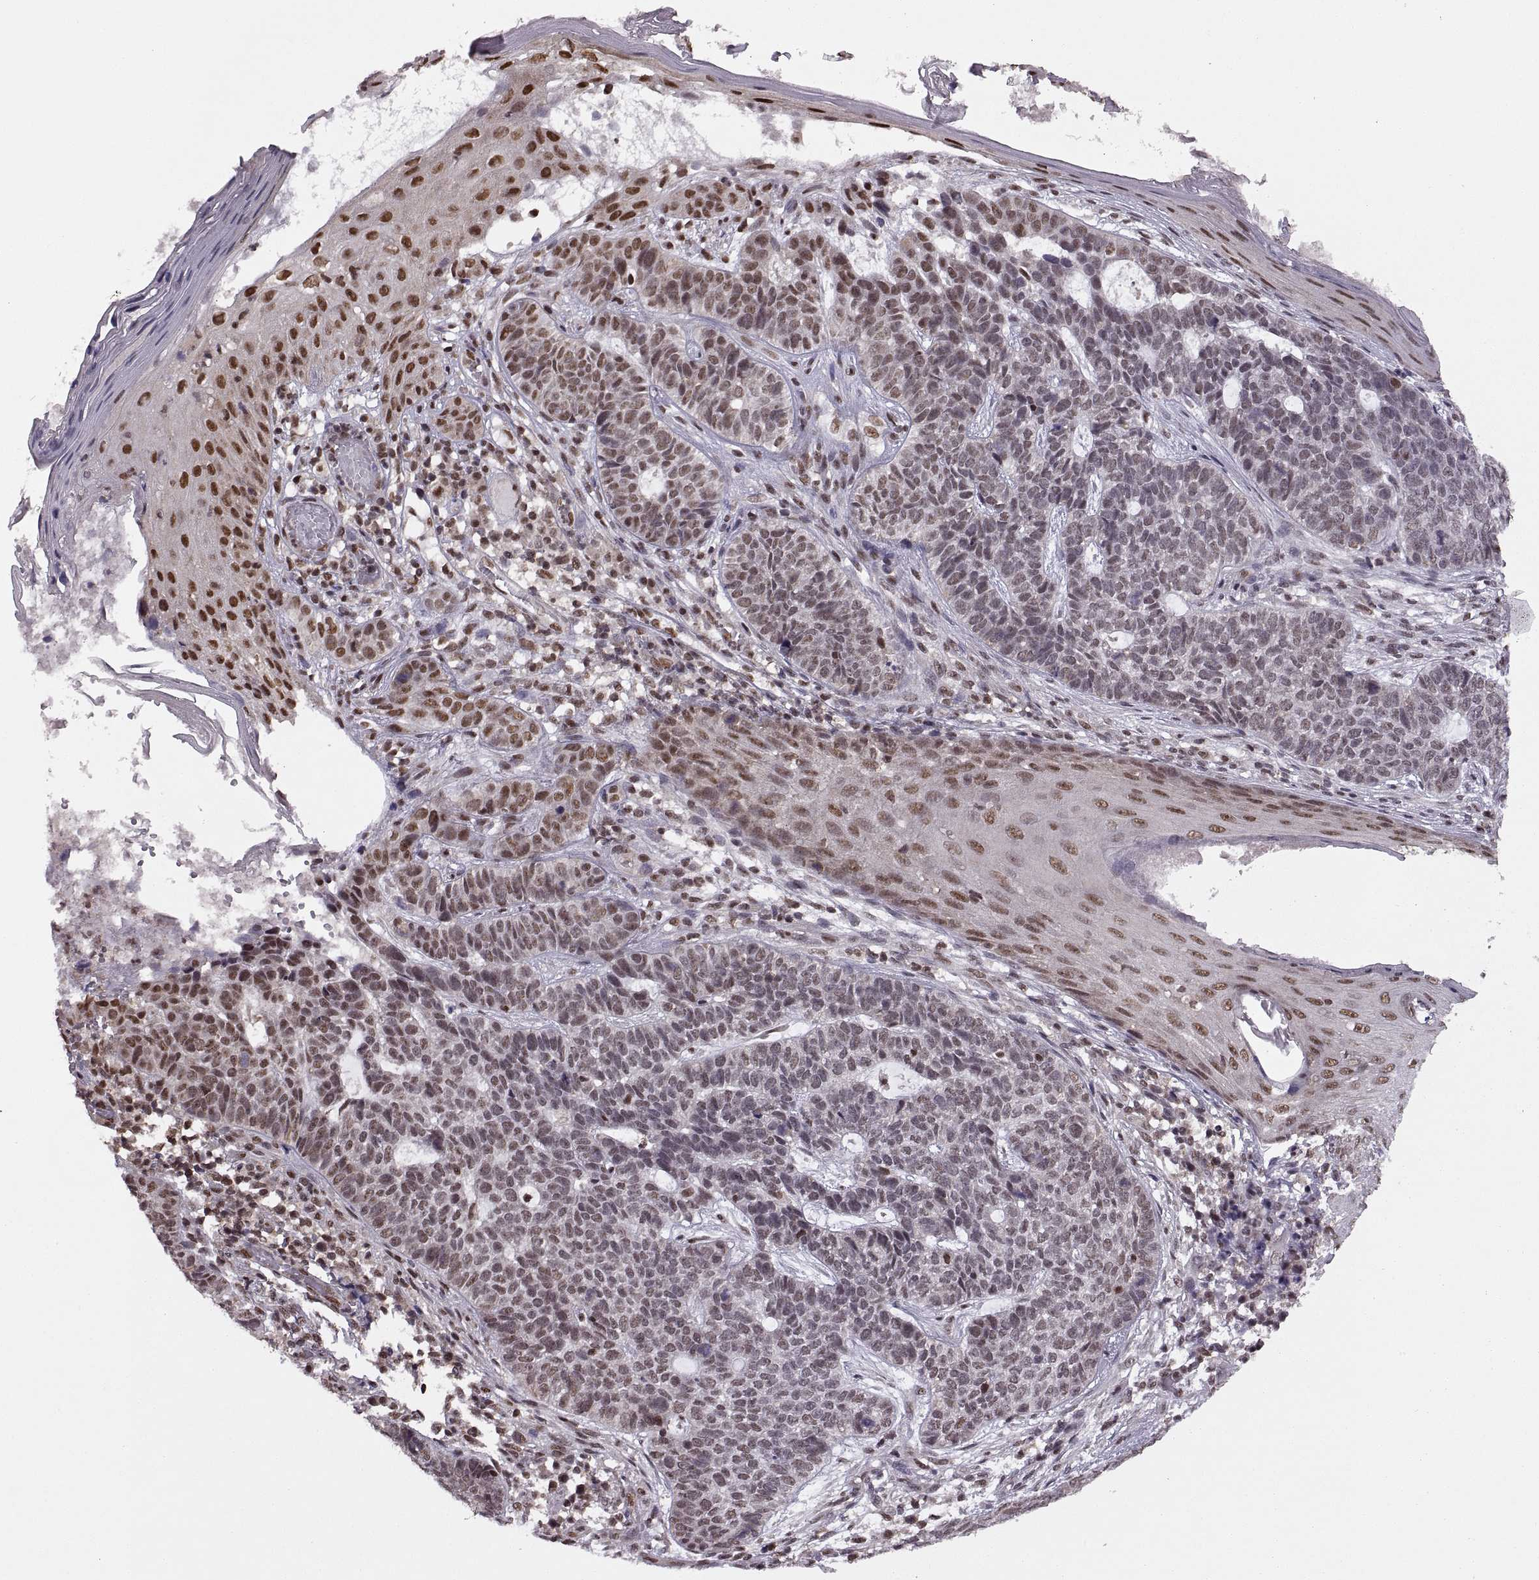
{"staining": {"intensity": "moderate", "quantity": "<25%", "location": "nuclear"}, "tissue": "skin cancer", "cell_type": "Tumor cells", "image_type": "cancer", "snomed": [{"axis": "morphology", "description": "Basal cell carcinoma"}, {"axis": "topography", "description": "Skin"}], "caption": "Human skin cancer stained for a protein (brown) demonstrates moderate nuclear positive expression in approximately <25% of tumor cells.", "gene": "INTS3", "patient": {"sex": "female", "age": 69}}